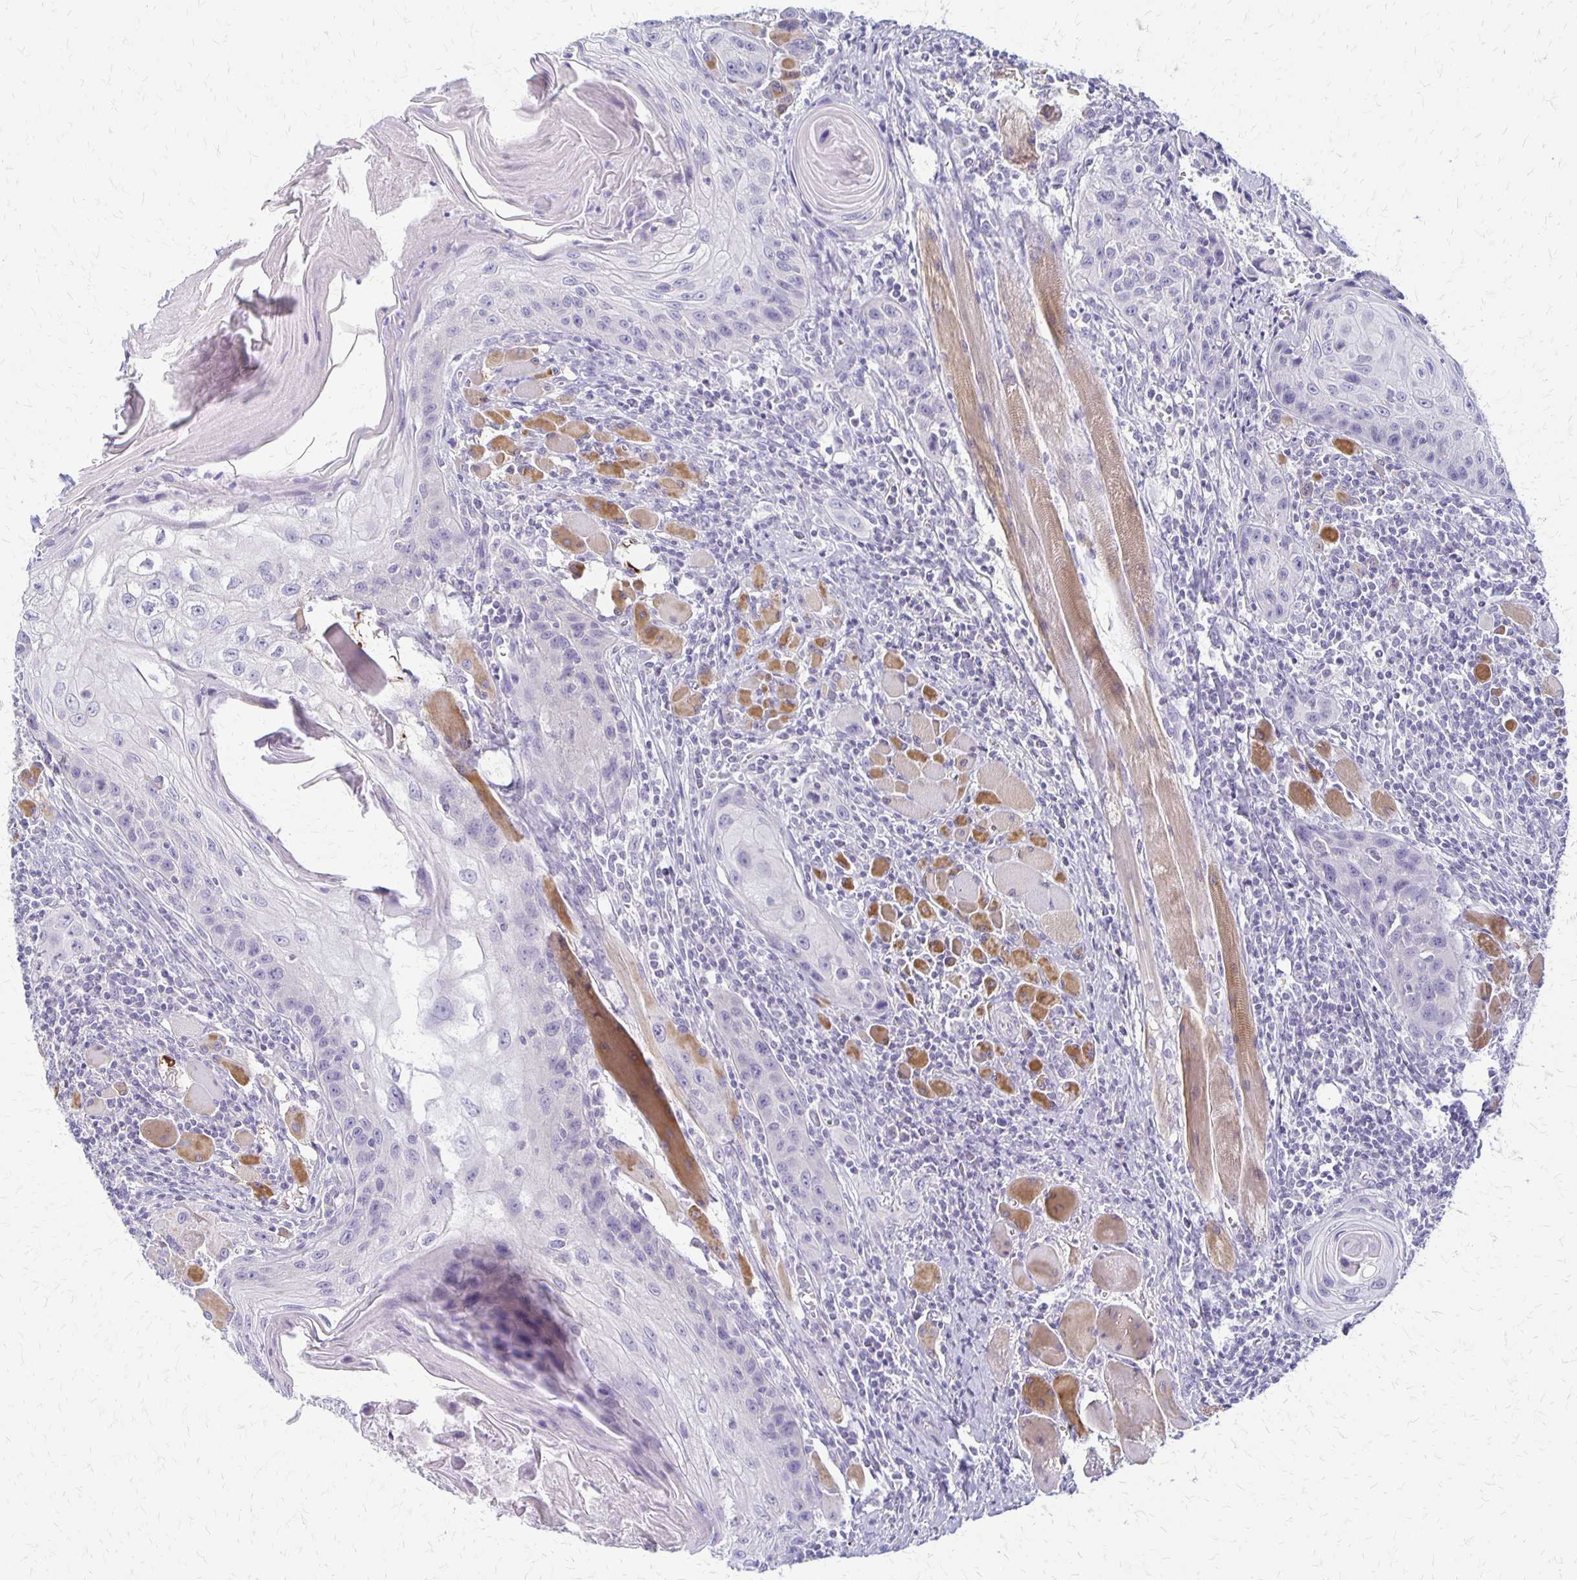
{"staining": {"intensity": "negative", "quantity": "none", "location": "none"}, "tissue": "head and neck cancer", "cell_type": "Tumor cells", "image_type": "cancer", "snomed": [{"axis": "morphology", "description": "Squamous cell carcinoma, NOS"}, {"axis": "topography", "description": "Oral tissue"}, {"axis": "topography", "description": "Head-Neck"}], "caption": "Squamous cell carcinoma (head and neck) stained for a protein using IHC shows no expression tumor cells.", "gene": "RHOC", "patient": {"sex": "male", "age": 58}}